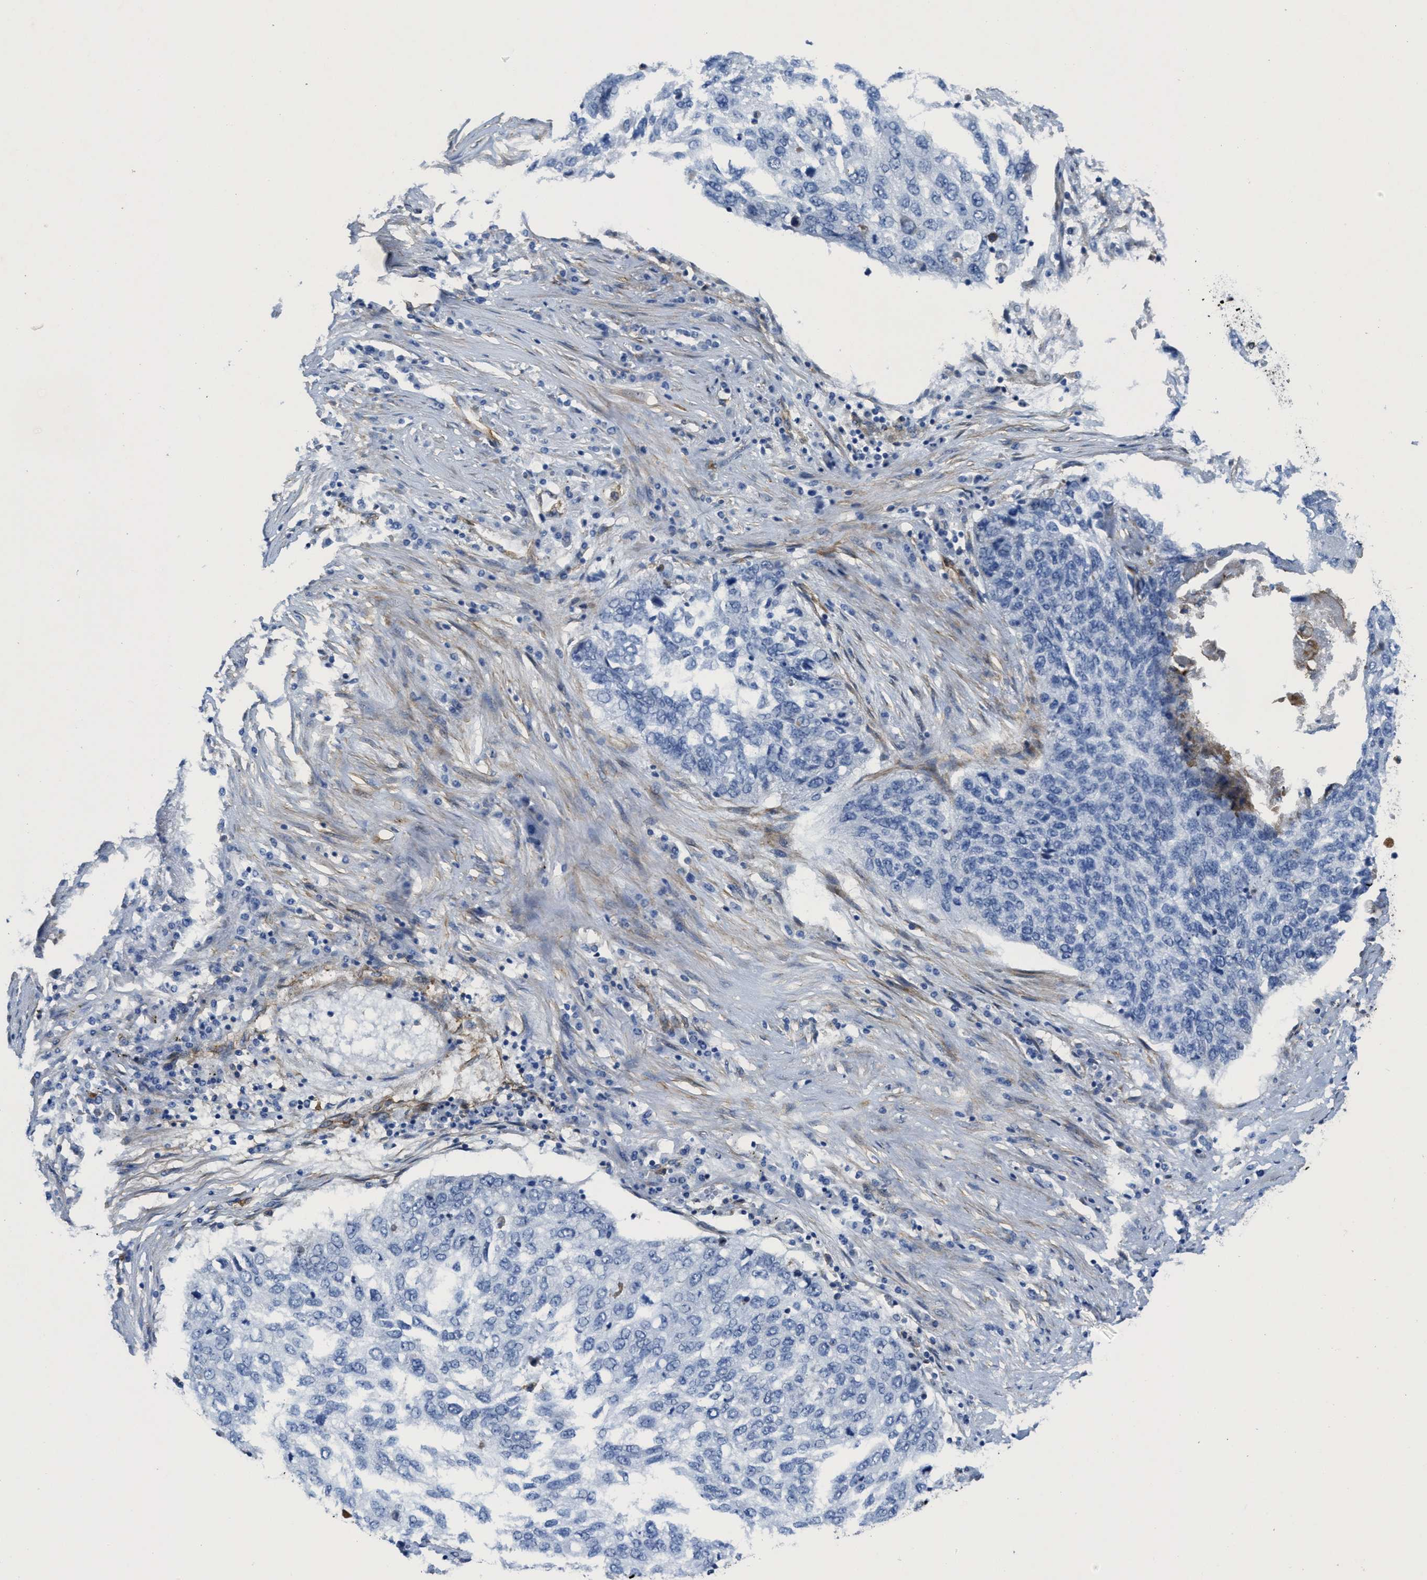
{"staining": {"intensity": "negative", "quantity": "none", "location": "none"}, "tissue": "lung cancer", "cell_type": "Tumor cells", "image_type": "cancer", "snomed": [{"axis": "morphology", "description": "Squamous cell carcinoma, NOS"}, {"axis": "topography", "description": "Lung"}], "caption": "Tumor cells show no significant staining in lung squamous cell carcinoma.", "gene": "NAB1", "patient": {"sex": "female", "age": 63}}